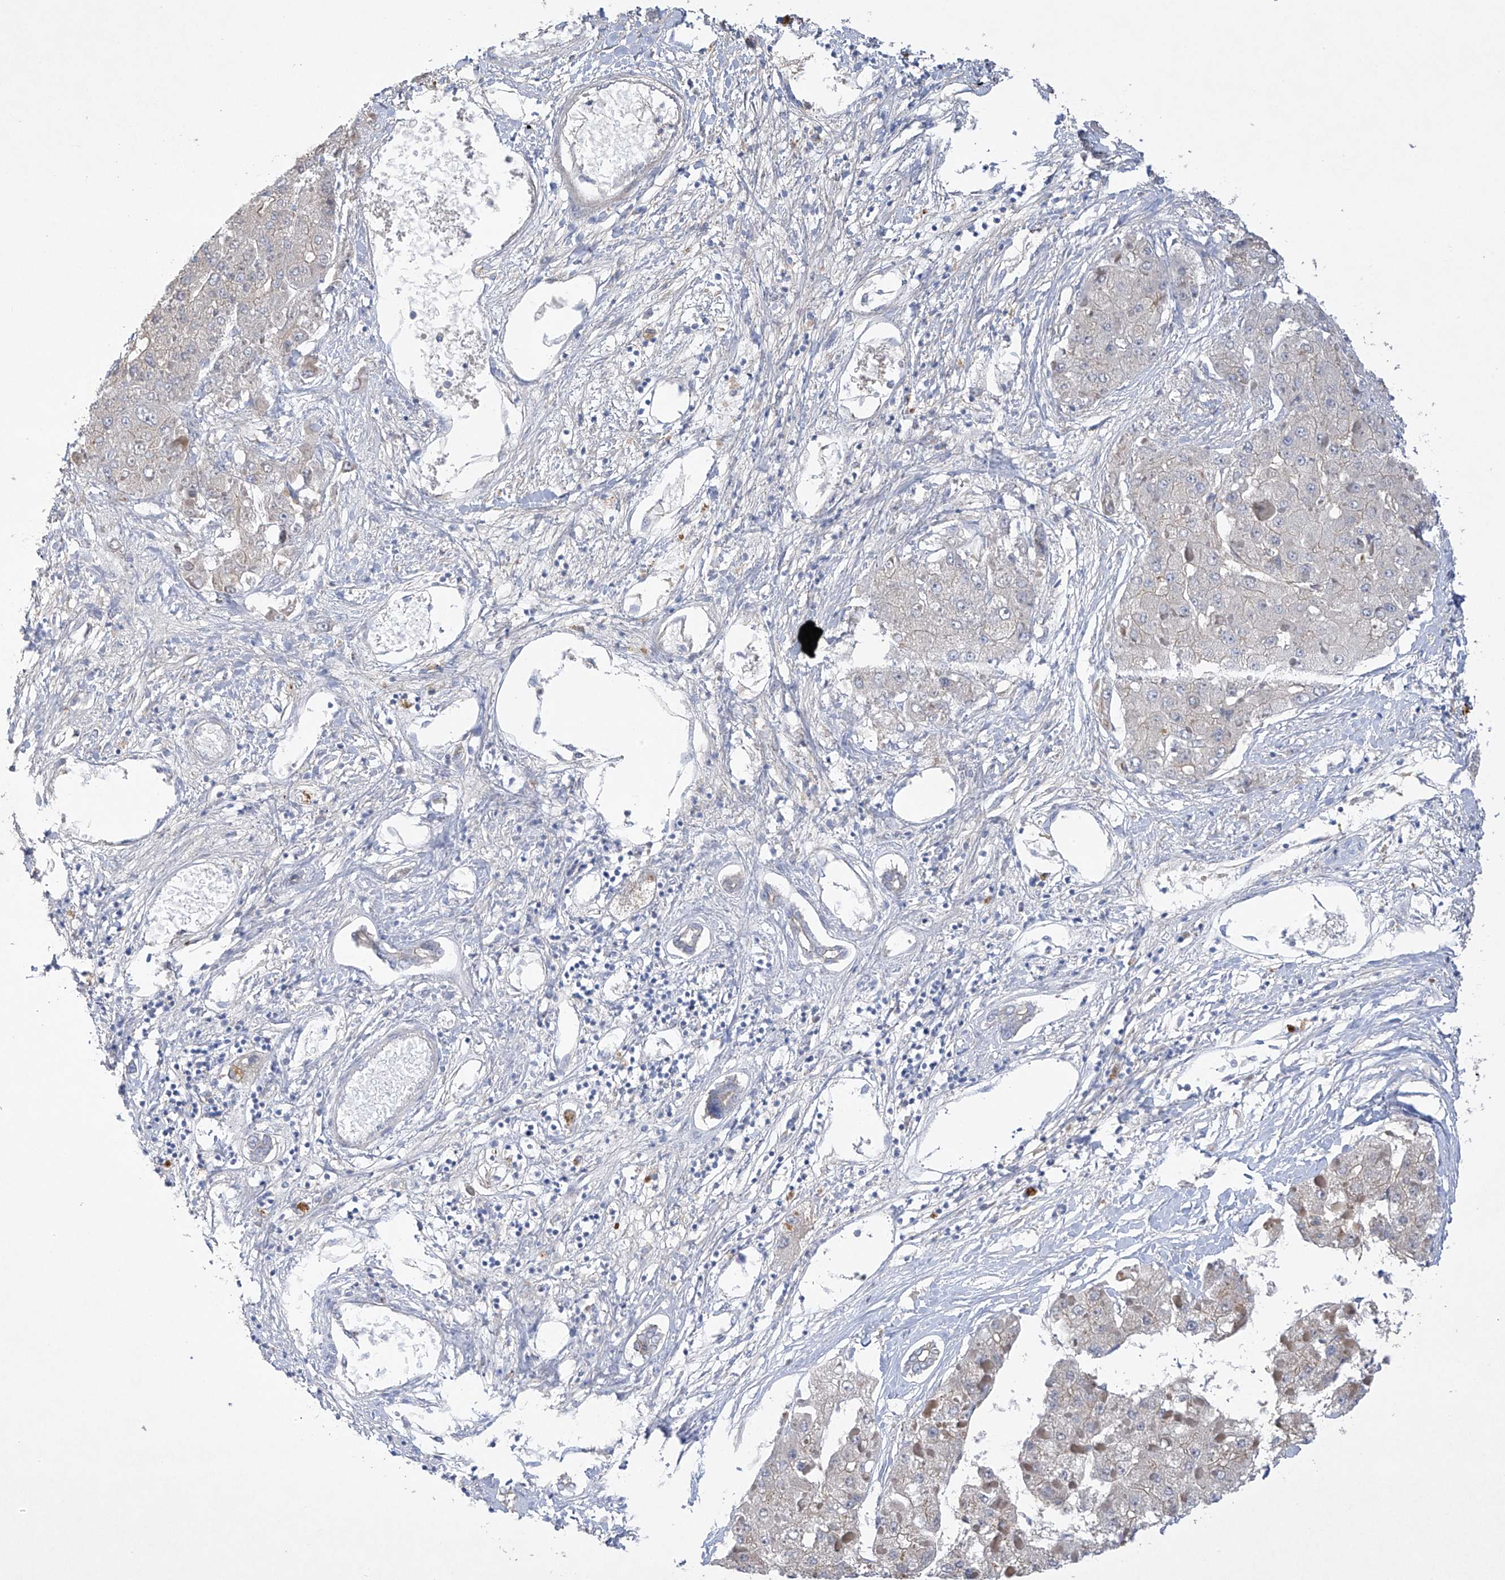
{"staining": {"intensity": "negative", "quantity": "none", "location": "none"}, "tissue": "liver cancer", "cell_type": "Tumor cells", "image_type": "cancer", "snomed": [{"axis": "morphology", "description": "Carcinoma, Hepatocellular, NOS"}, {"axis": "topography", "description": "Liver"}], "caption": "This is an immunohistochemistry micrograph of liver cancer. There is no staining in tumor cells.", "gene": "PRSS12", "patient": {"sex": "female", "age": 73}}